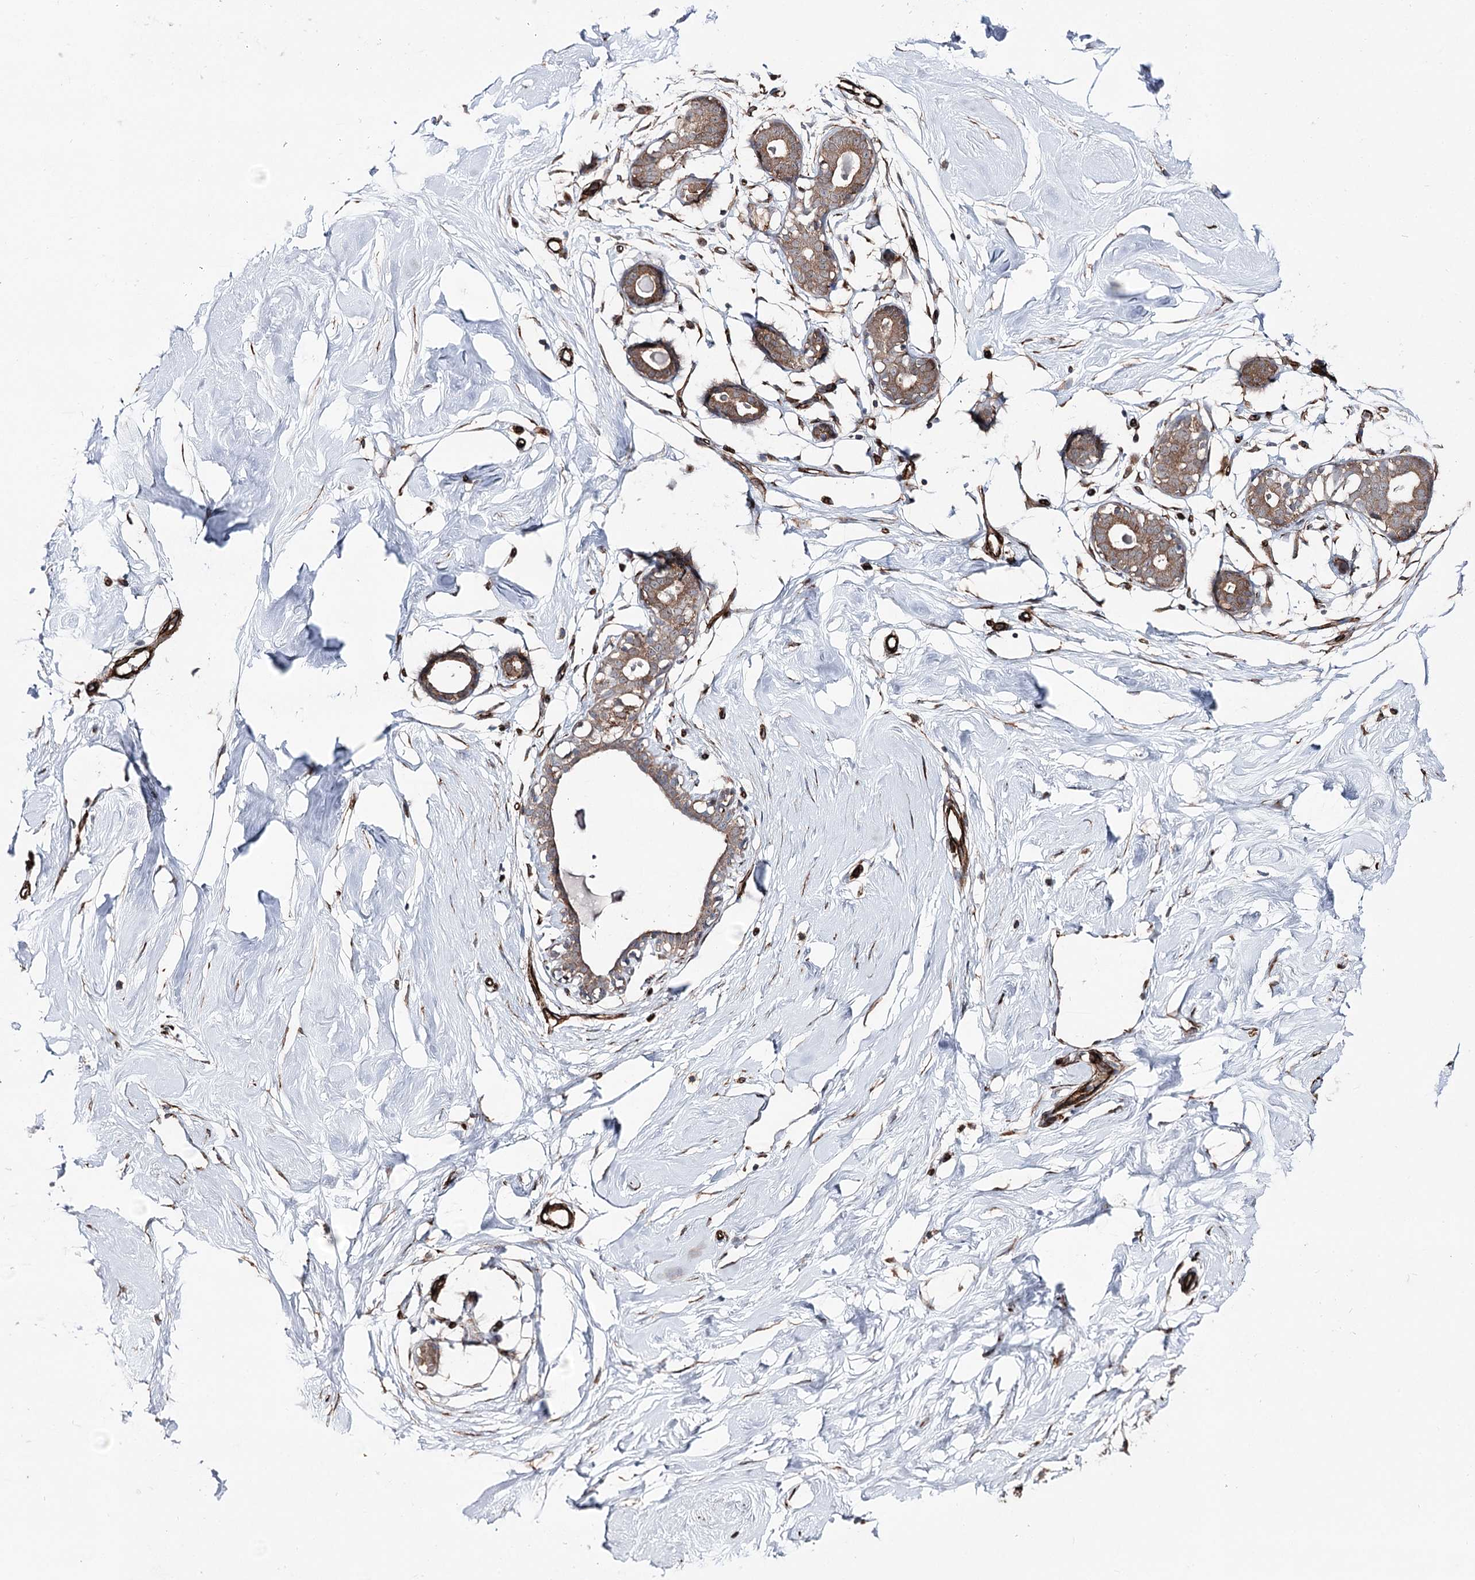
{"staining": {"intensity": "weak", "quantity": "<25%", "location": "cytoplasmic/membranous"}, "tissue": "breast", "cell_type": "Adipocytes", "image_type": "normal", "snomed": [{"axis": "morphology", "description": "Normal tissue, NOS"}, {"axis": "morphology", "description": "Adenoma, NOS"}, {"axis": "topography", "description": "Breast"}], "caption": "Immunohistochemical staining of normal breast exhibits no significant expression in adipocytes. The staining was performed using DAB (3,3'-diaminobenzidine) to visualize the protein expression in brown, while the nuclei were stained in blue with hematoxylin (Magnification: 20x).", "gene": "MIB1", "patient": {"sex": "female", "age": 23}}